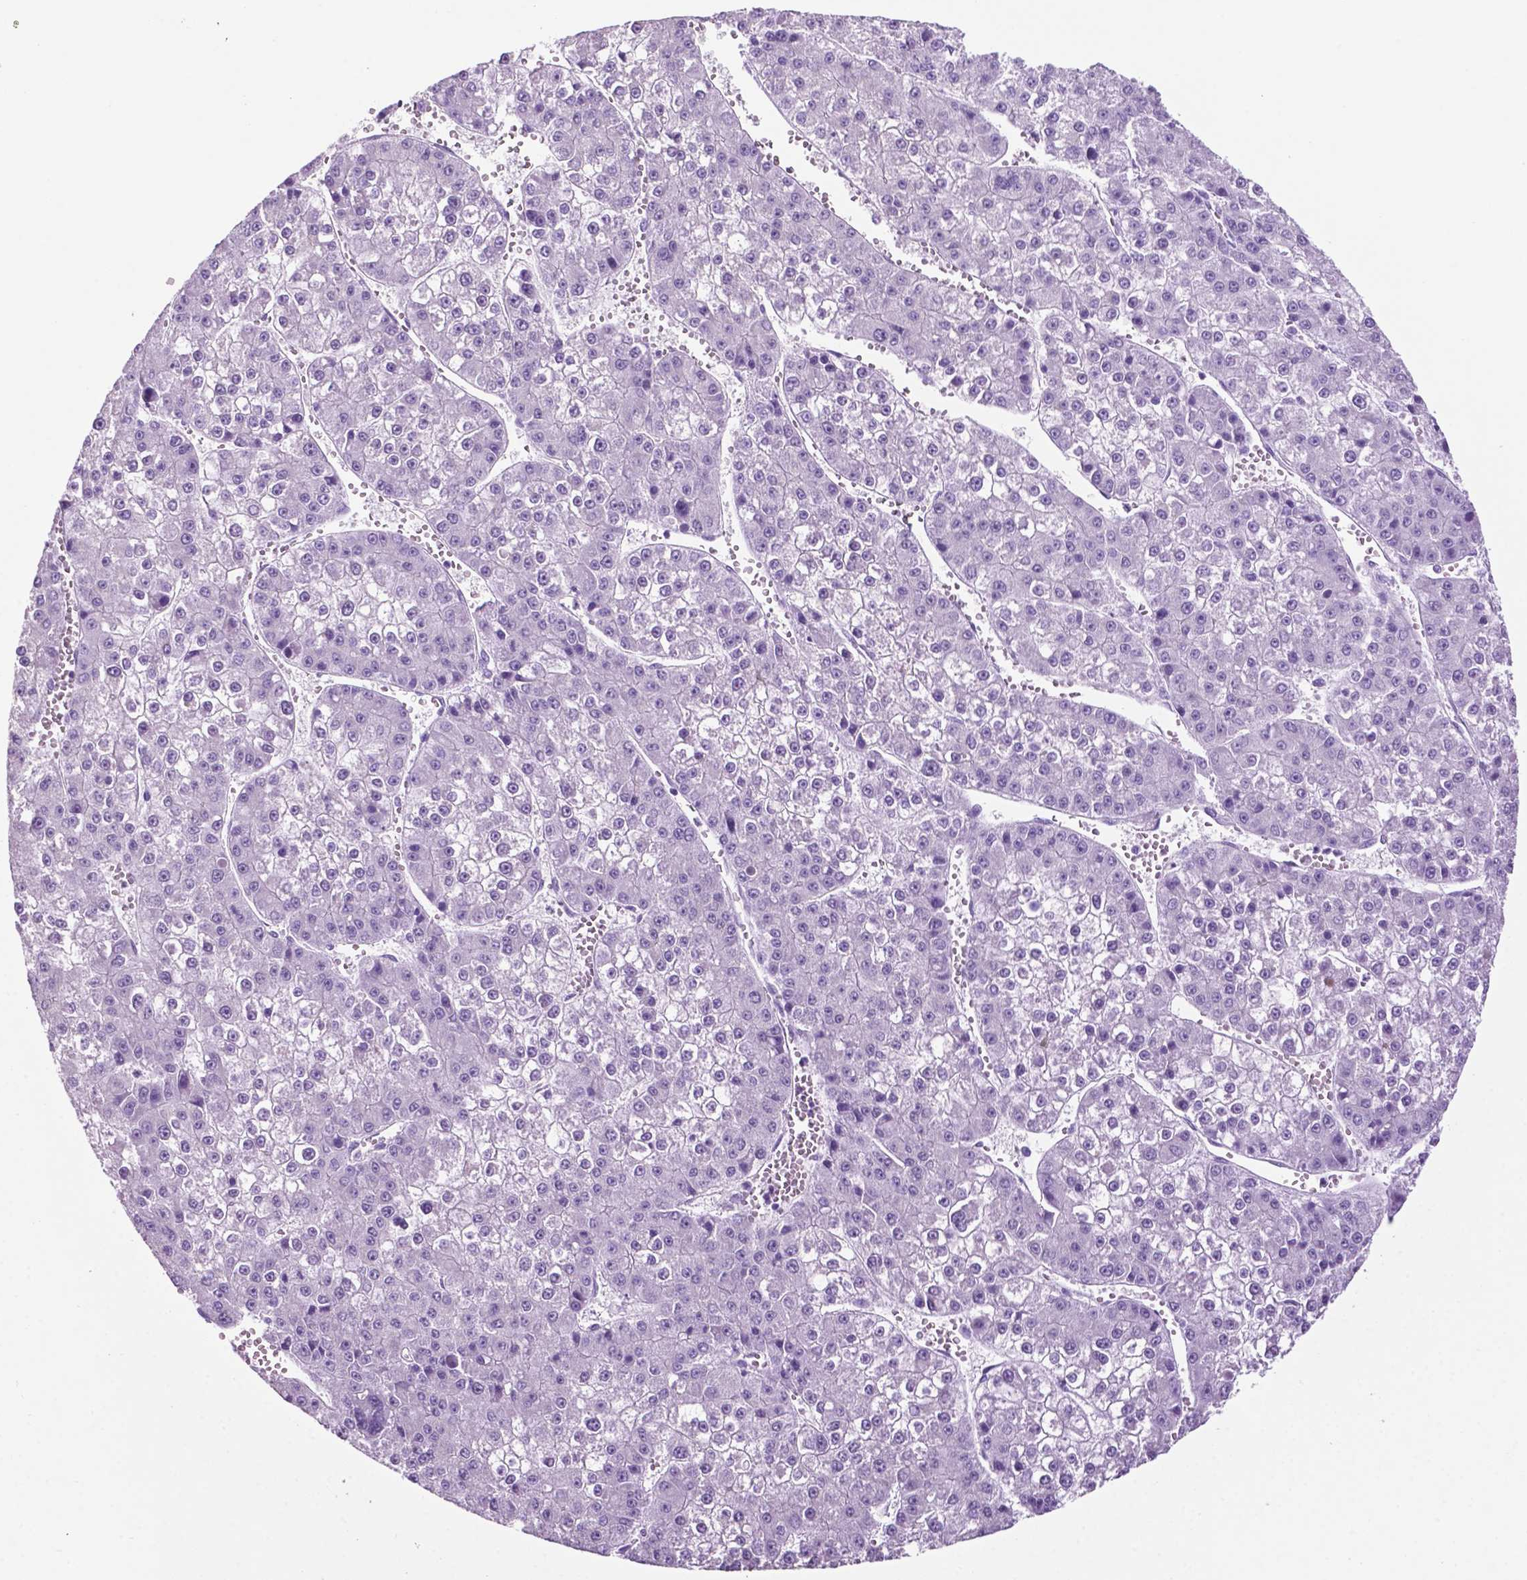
{"staining": {"intensity": "negative", "quantity": "none", "location": "none"}, "tissue": "liver cancer", "cell_type": "Tumor cells", "image_type": "cancer", "snomed": [{"axis": "morphology", "description": "Carcinoma, Hepatocellular, NOS"}, {"axis": "topography", "description": "Liver"}], "caption": "This is an immunohistochemistry micrograph of human liver hepatocellular carcinoma. There is no expression in tumor cells.", "gene": "PHGR1", "patient": {"sex": "female", "age": 73}}